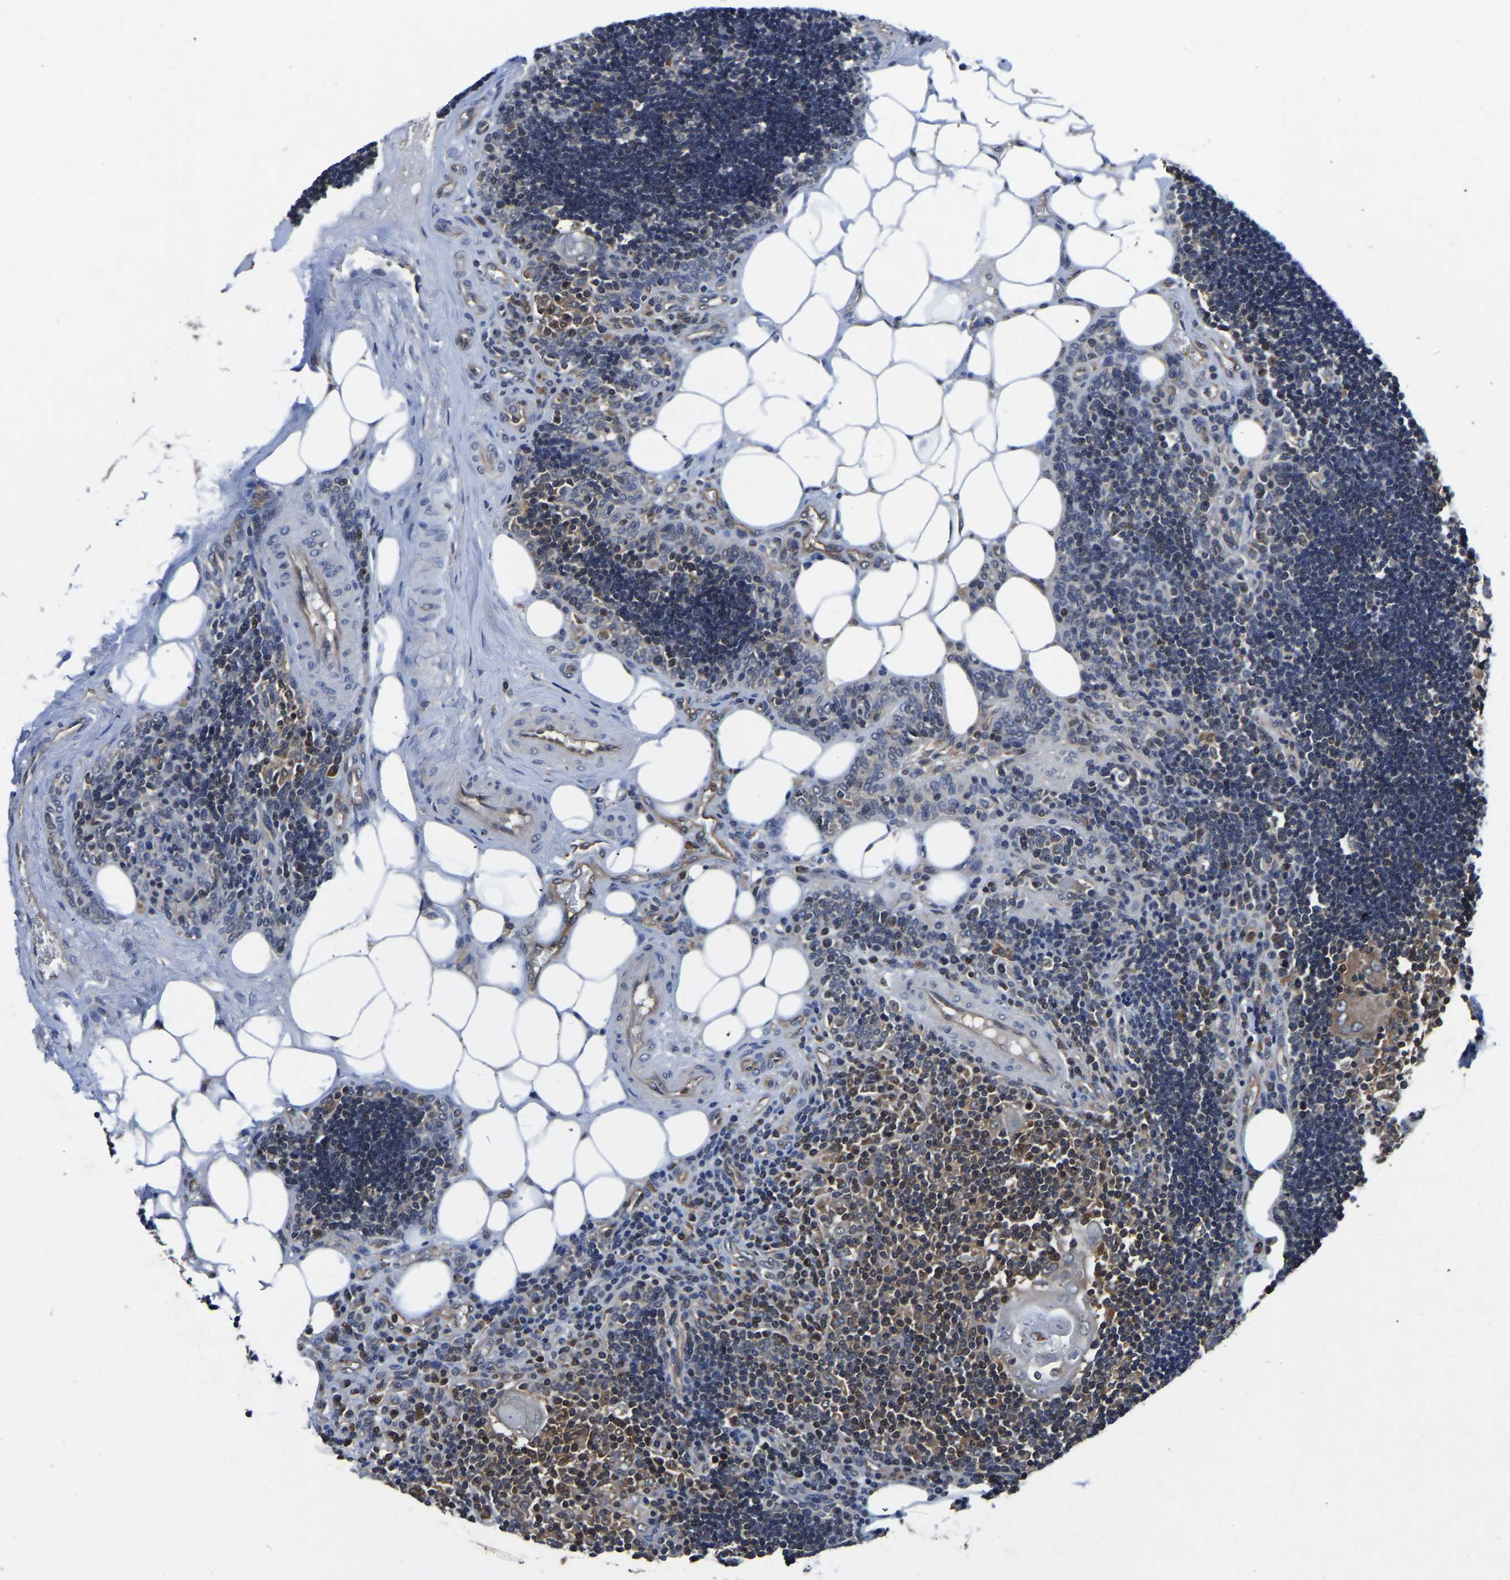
{"staining": {"intensity": "moderate", "quantity": ">75%", "location": "cytoplasmic/membranous"}, "tissue": "lymph node", "cell_type": "Germinal center cells", "image_type": "normal", "snomed": [{"axis": "morphology", "description": "Normal tissue, NOS"}, {"axis": "topography", "description": "Lymph node"}], "caption": "DAB (3,3'-diaminobenzidine) immunohistochemical staining of unremarkable lymph node displays moderate cytoplasmic/membranous protein staining in approximately >75% of germinal center cells.", "gene": "FGD5", "patient": {"sex": "male", "age": 33}}